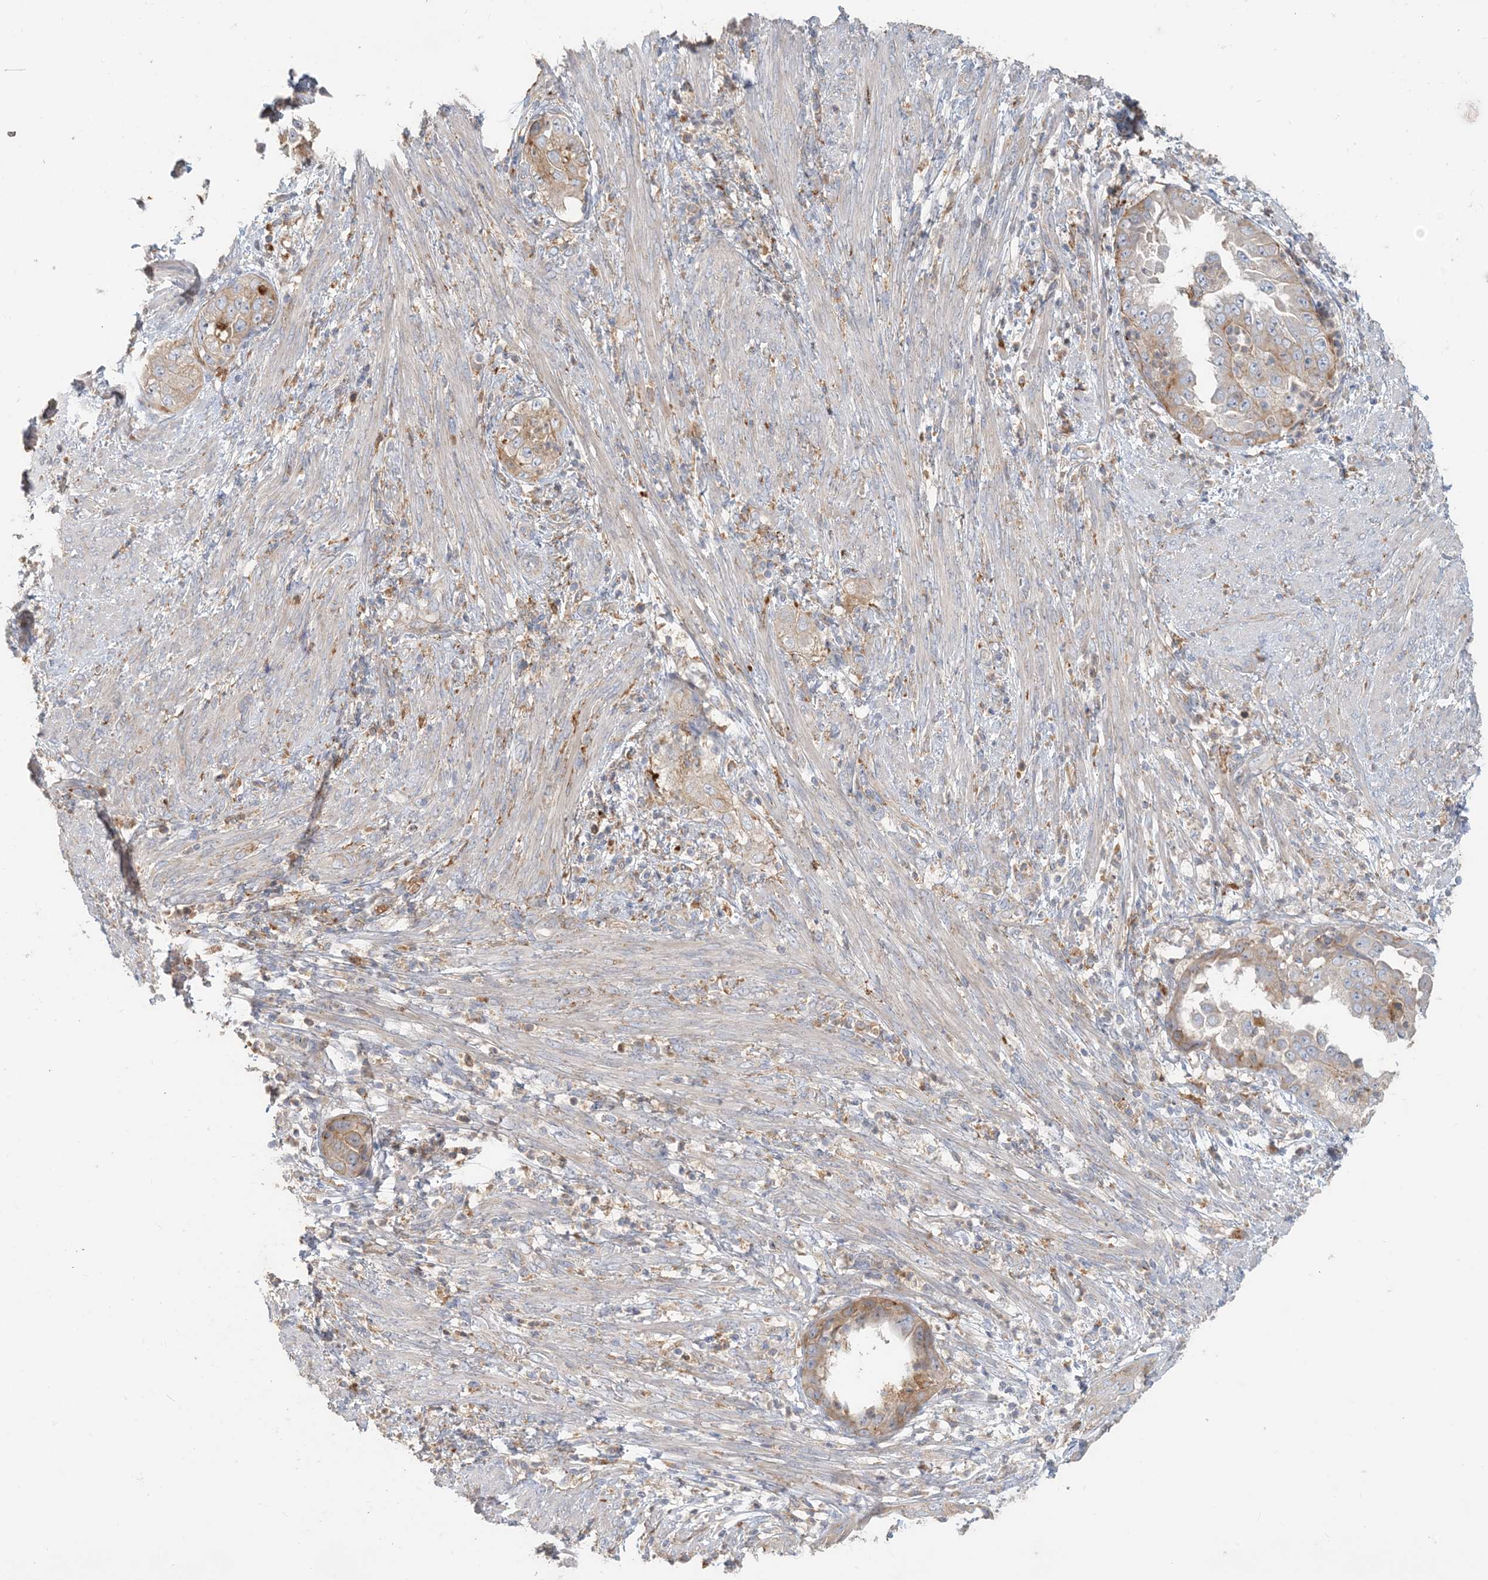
{"staining": {"intensity": "weak", "quantity": ">75%", "location": "cytoplasmic/membranous"}, "tissue": "endometrial cancer", "cell_type": "Tumor cells", "image_type": "cancer", "snomed": [{"axis": "morphology", "description": "Adenocarcinoma, NOS"}, {"axis": "topography", "description": "Endometrium"}], "caption": "Human endometrial adenocarcinoma stained with a protein marker demonstrates weak staining in tumor cells.", "gene": "SPPL2A", "patient": {"sex": "female", "age": 85}}